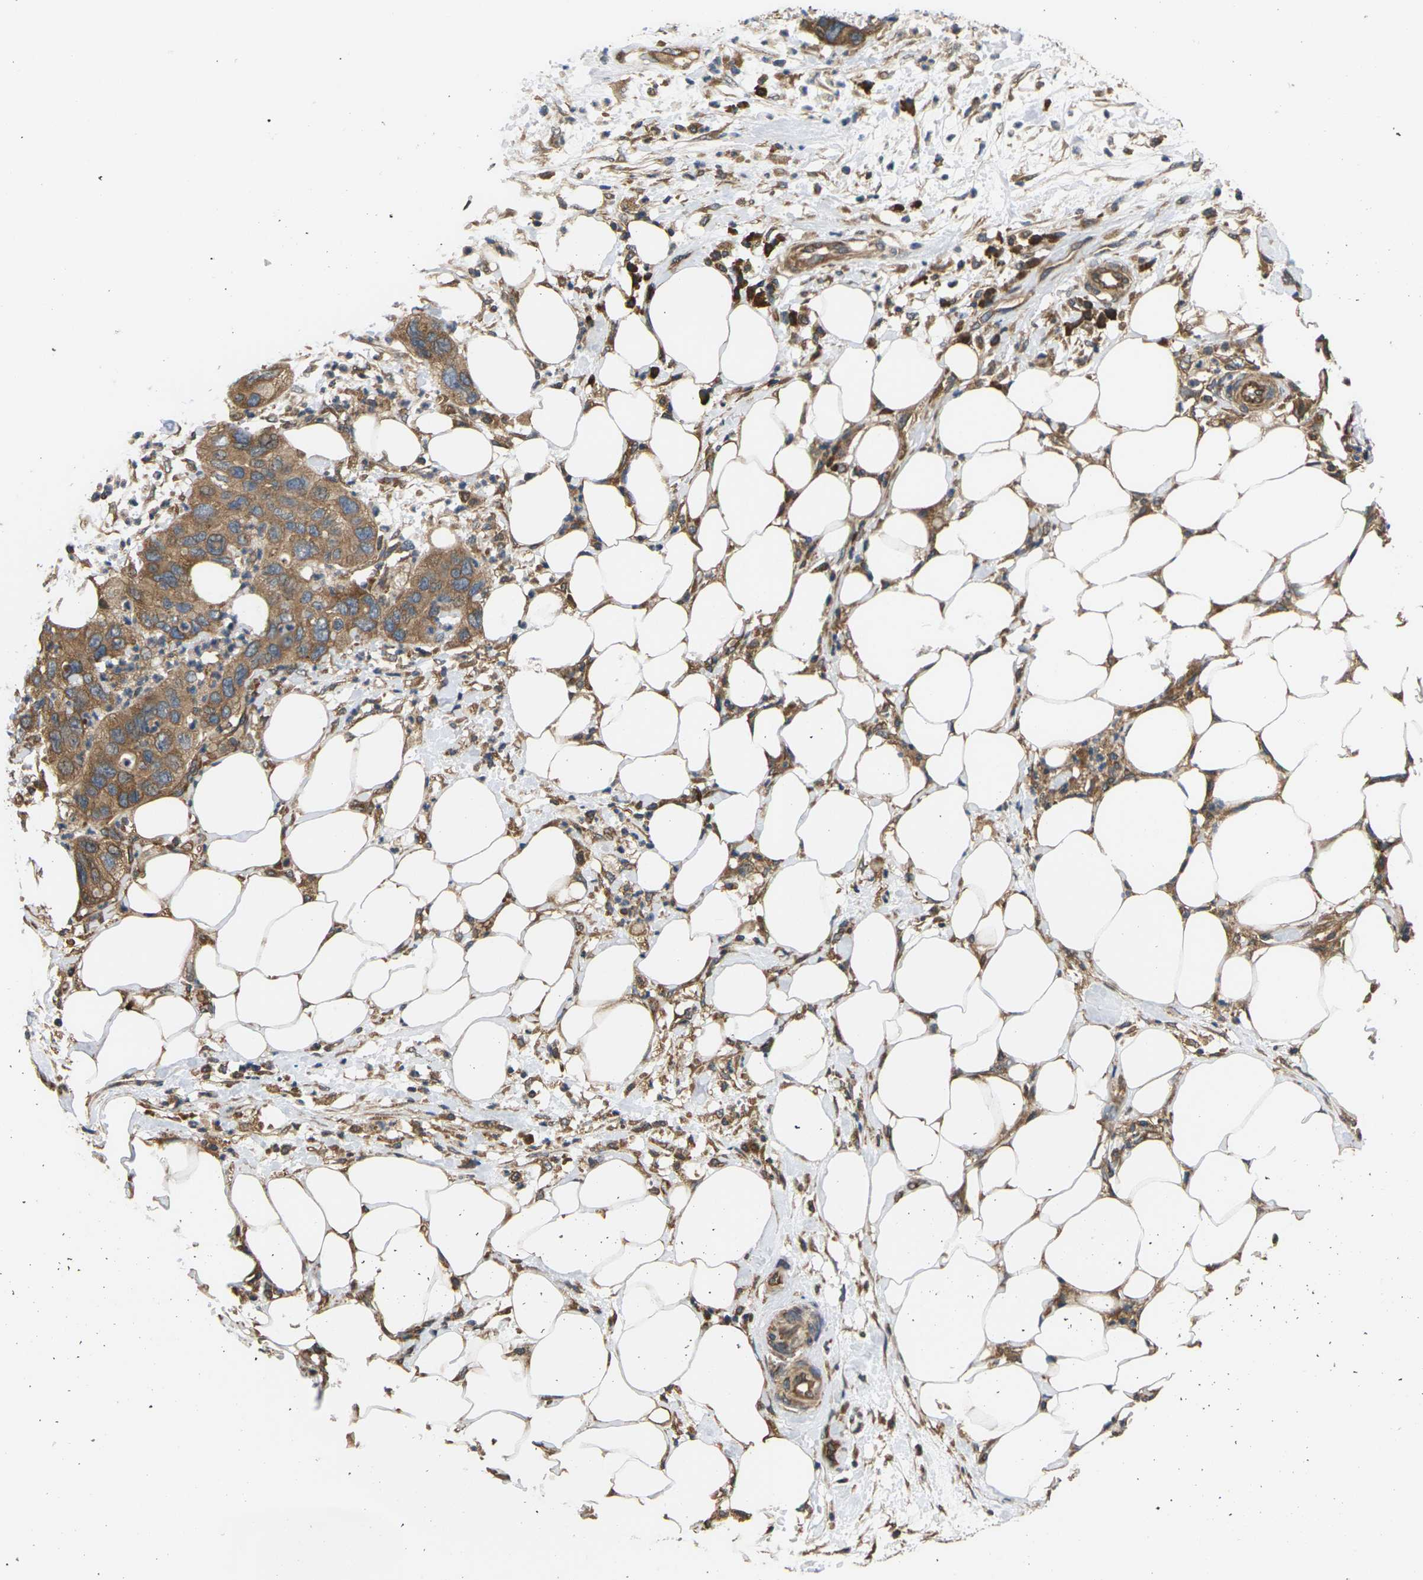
{"staining": {"intensity": "moderate", "quantity": ">75%", "location": "cytoplasmic/membranous"}, "tissue": "pancreatic cancer", "cell_type": "Tumor cells", "image_type": "cancer", "snomed": [{"axis": "morphology", "description": "Adenocarcinoma, NOS"}, {"axis": "topography", "description": "Pancreas"}], "caption": "The photomicrograph reveals staining of pancreatic cancer (adenocarcinoma), revealing moderate cytoplasmic/membranous protein expression (brown color) within tumor cells. (DAB (3,3'-diaminobenzidine) = brown stain, brightfield microscopy at high magnification).", "gene": "NRAS", "patient": {"sex": "female", "age": 71}}